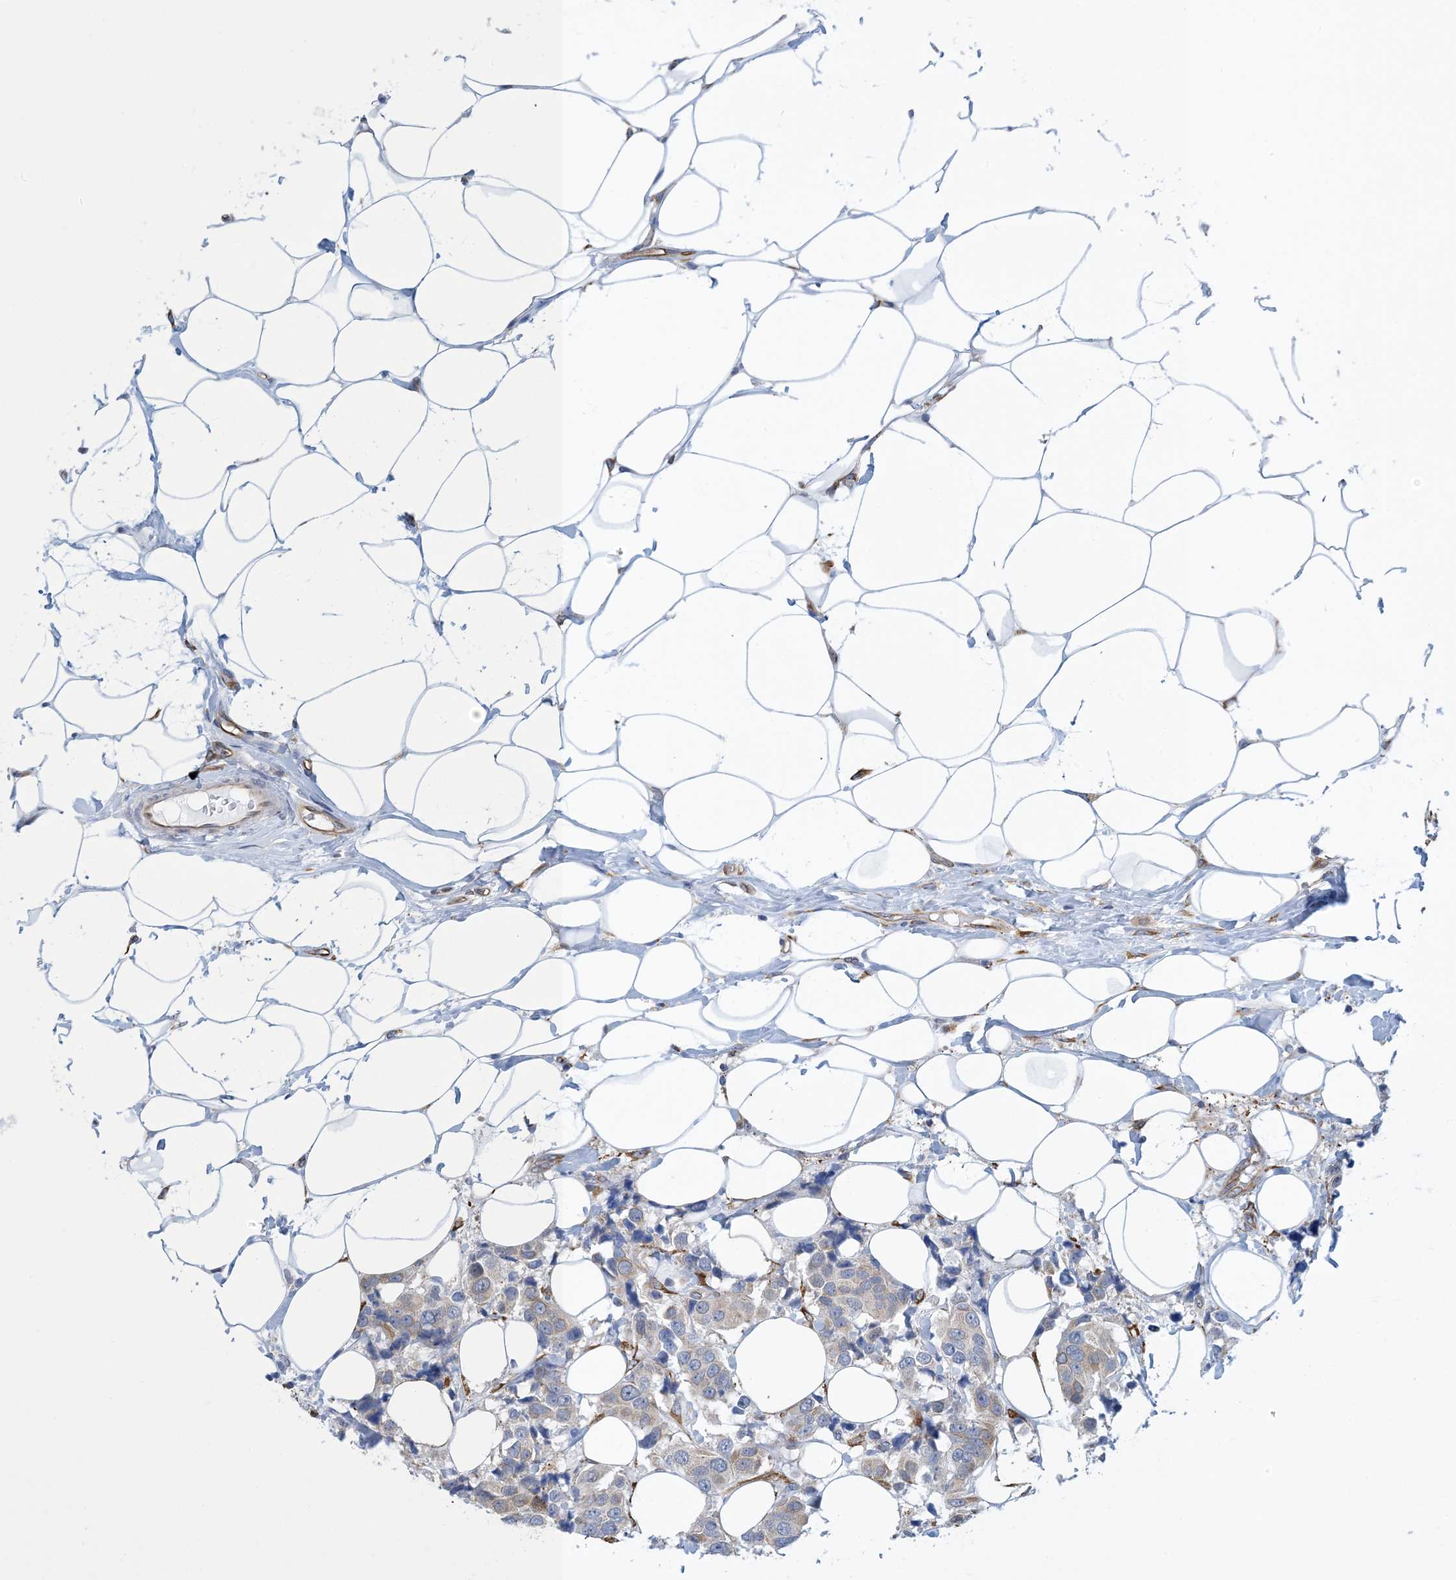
{"staining": {"intensity": "weak", "quantity": "<25%", "location": "cytoplasmic/membranous"}, "tissue": "breast cancer", "cell_type": "Tumor cells", "image_type": "cancer", "snomed": [{"axis": "morphology", "description": "Normal tissue, NOS"}, {"axis": "morphology", "description": "Duct carcinoma"}, {"axis": "topography", "description": "Breast"}], "caption": "Photomicrograph shows no protein staining in tumor cells of breast intraductal carcinoma tissue. (Stains: DAB (3,3'-diaminobenzidine) immunohistochemistry (IHC) with hematoxylin counter stain, Microscopy: brightfield microscopy at high magnification).", "gene": "CCDC14", "patient": {"sex": "female", "age": 39}}